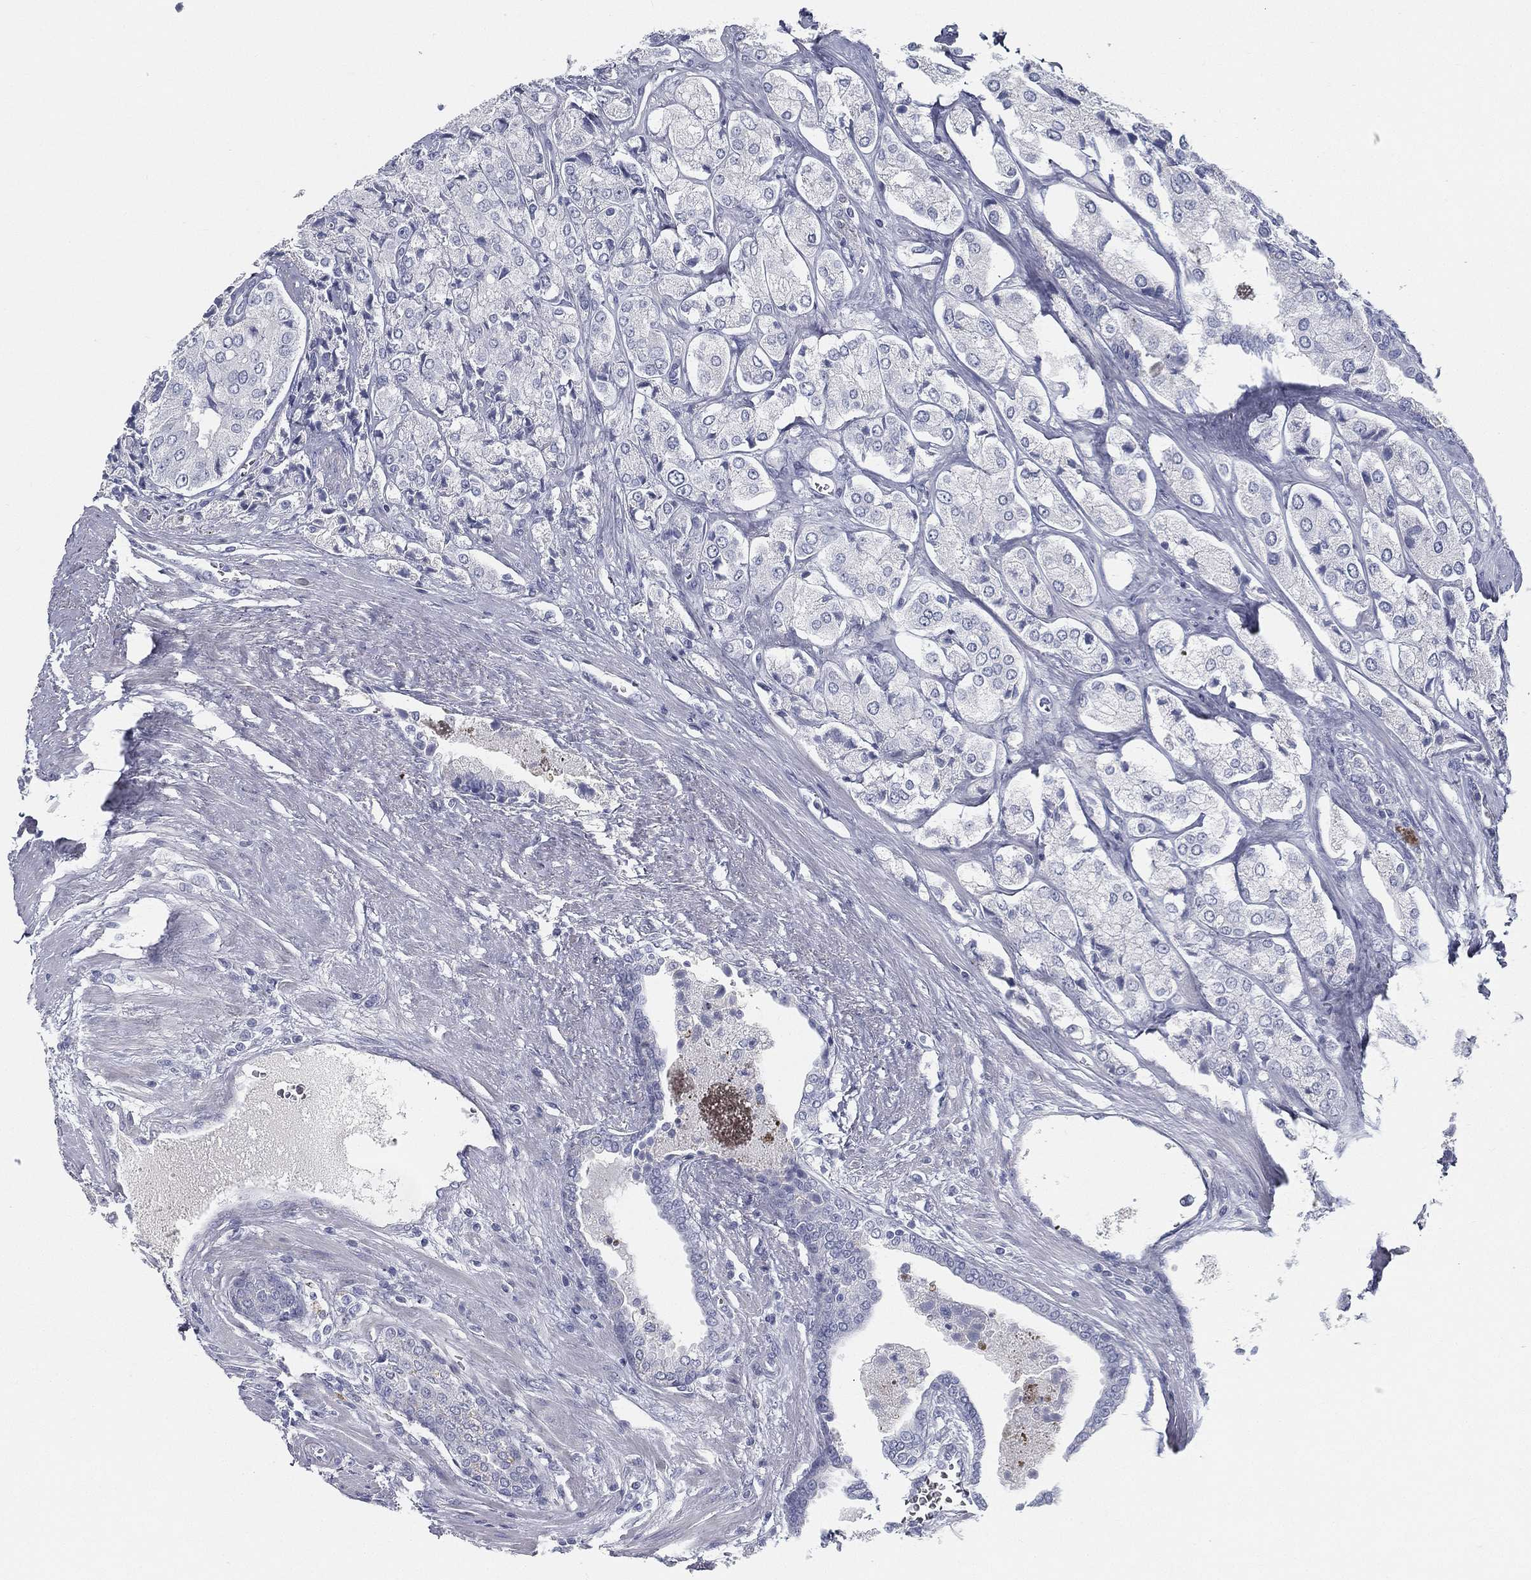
{"staining": {"intensity": "negative", "quantity": "none", "location": "none"}, "tissue": "prostate cancer", "cell_type": "Tumor cells", "image_type": "cancer", "snomed": [{"axis": "morphology", "description": "Adenocarcinoma, NOS"}, {"axis": "topography", "description": "Prostate and seminal vesicle, NOS"}, {"axis": "topography", "description": "Prostate"}], "caption": "Micrograph shows no significant protein expression in tumor cells of prostate cancer.", "gene": "SPPL2C", "patient": {"sex": "male", "age": 67}}